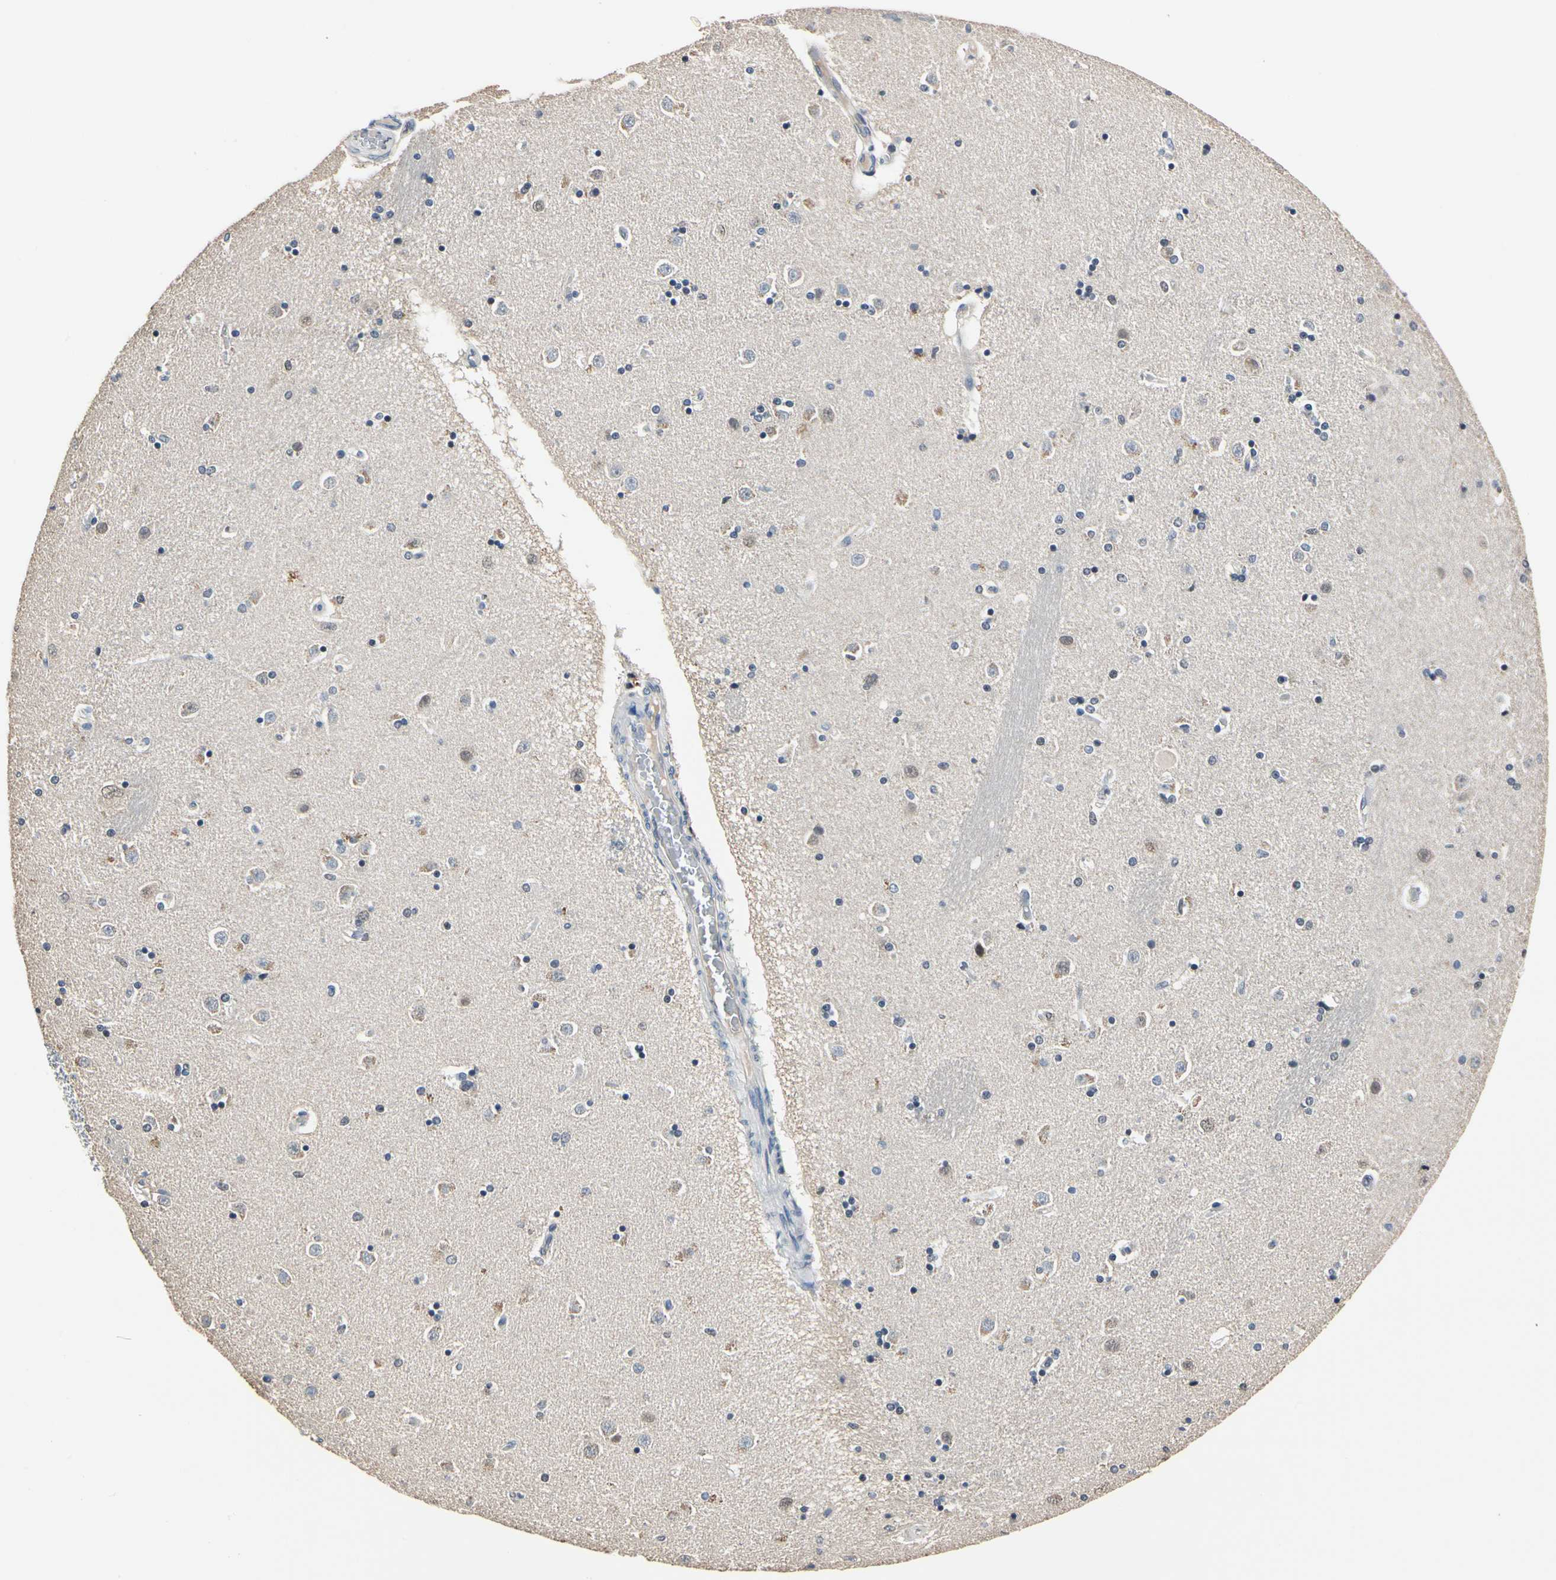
{"staining": {"intensity": "moderate", "quantity": "<25%", "location": "nuclear"}, "tissue": "caudate", "cell_type": "Glial cells", "image_type": "normal", "snomed": [{"axis": "morphology", "description": "Normal tissue, NOS"}, {"axis": "topography", "description": "Lateral ventricle wall"}], "caption": "This photomicrograph demonstrates immunohistochemistry (IHC) staining of unremarkable caudate, with low moderate nuclear positivity in about <25% of glial cells.", "gene": "NFATC2", "patient": {"sex": "female", "age": 54}}